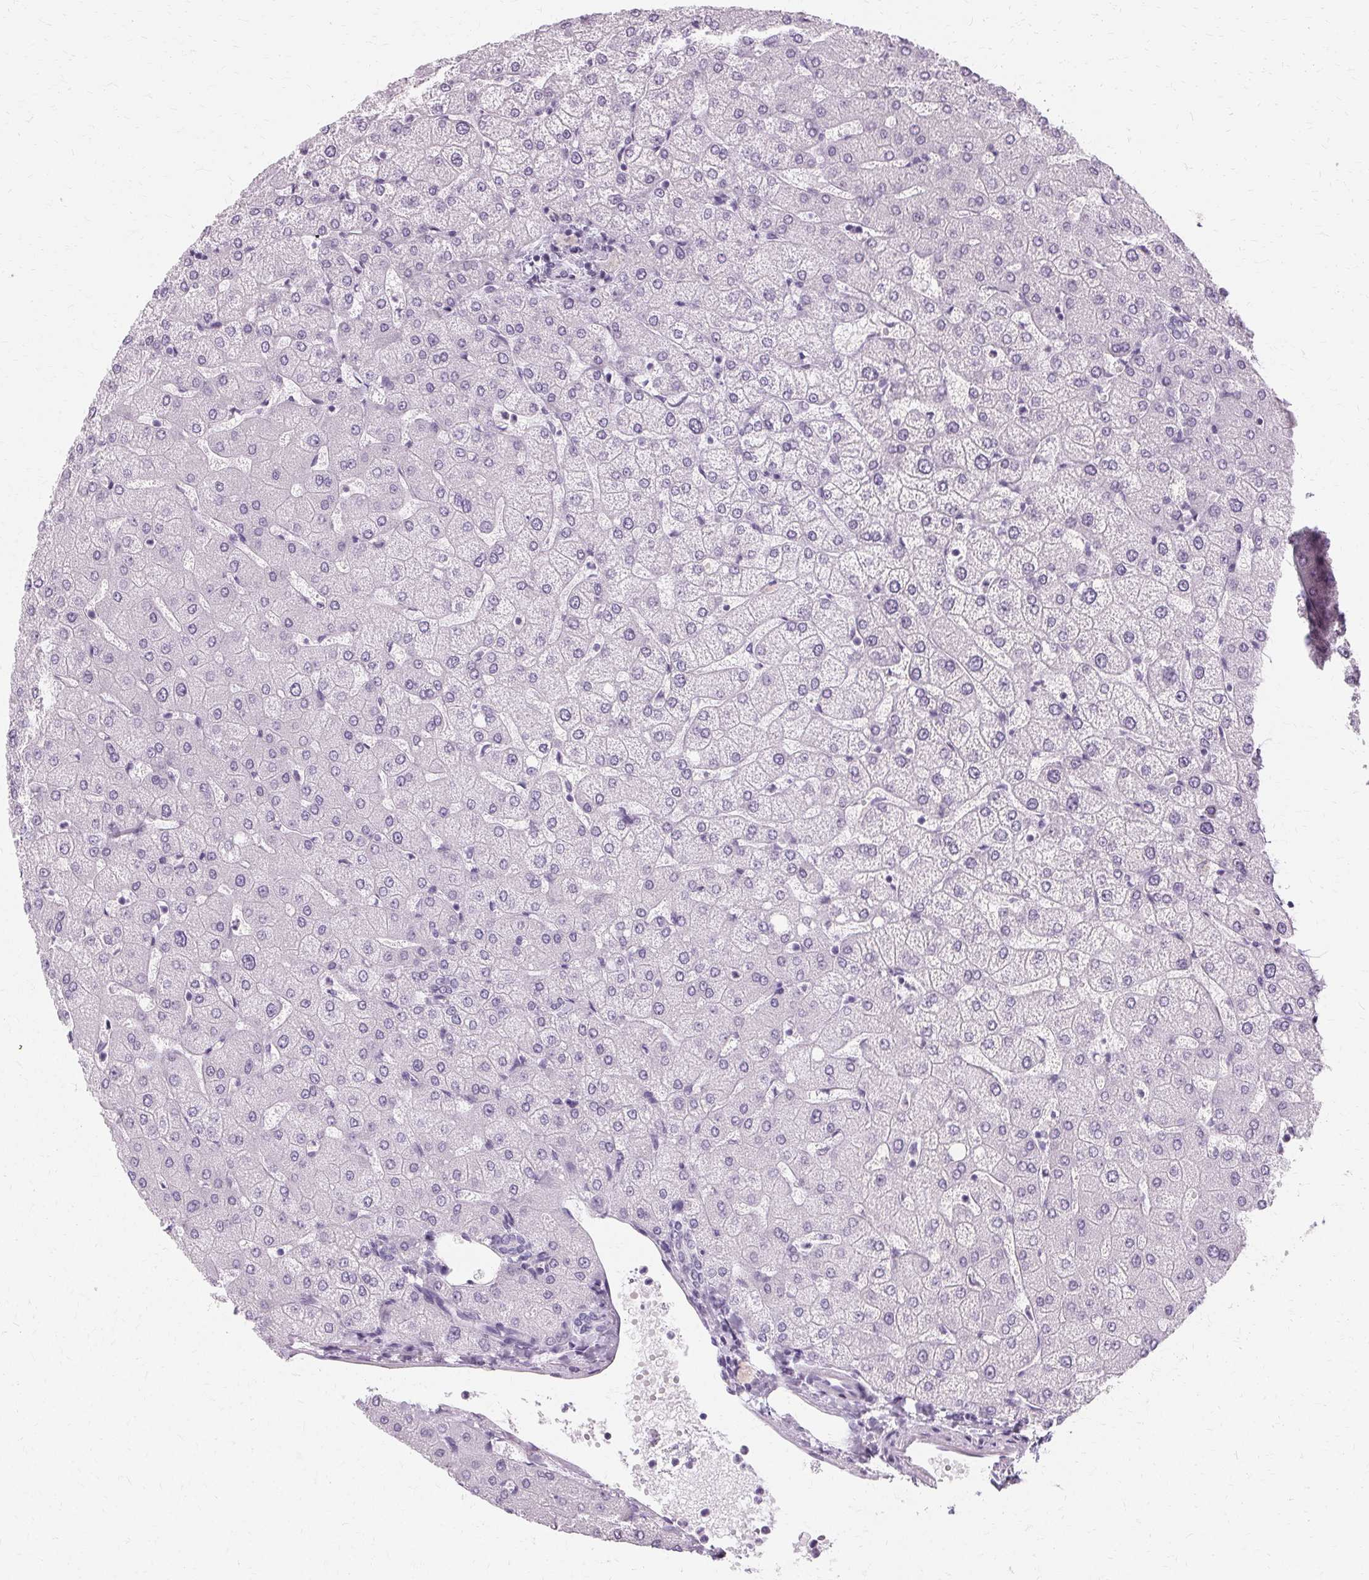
{"staining": {"intensity": "negative", "quantity": "none", "location": "none"}, "tissue": "liver", "cell_type": "Cholangiocytes", "image_type": "normal", "snomed": [{"axis": "morphology", "description": "Normal tissue, NOS"}, {"axis": "topography", "description": "Liver"}], "caption": "This photomicrograph is of benign liver stained with IHC to label a protein in brown with the nuclei are counter-stained blue. There is no positivity in cholangiocytes. Brightfield microscopy of IHC stained with DAB (brown) and hematoxylin (blue), captured at high magnification.", "gene": "KRT6A", "patient": {"sex": "female", "age": 54}}